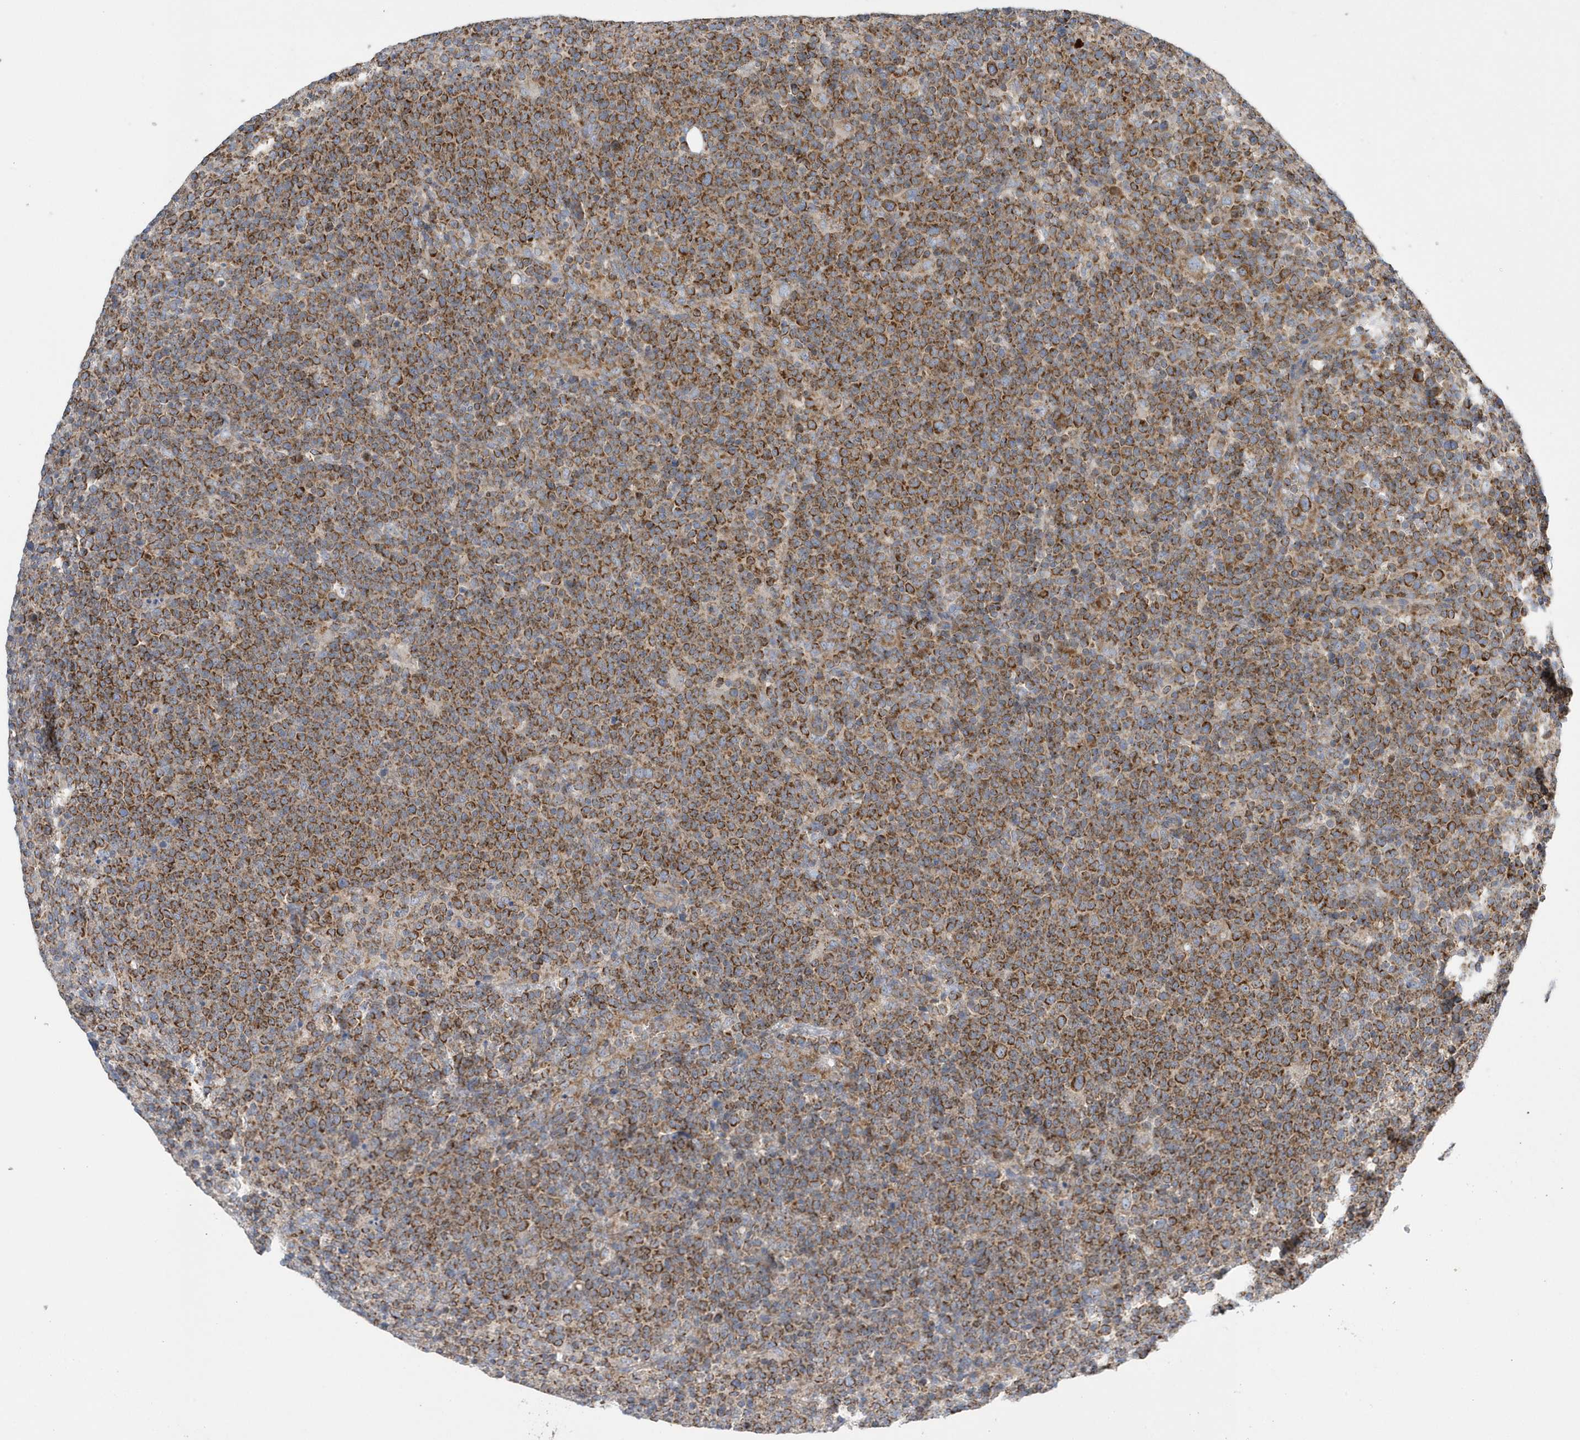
{"staining": {"intensity": "strong", "quantity": ">75%", "location": "cytoplasmic/membranous"}, "tissue": "lymphoma", "cell_type": "Tumor cells", "image_type": "cancer", "snomed": [{"axis": "morphology", "description": "Malignant lymphoma, non-Hodgkin's type, High grade"}, {"axis": "topography", "description": "Lymph node"}], "caption": "Immunohistochemical staining of lymphoma reveals strong cytoplasmic/membranous protein positivity in approximately >75% of tumor cells. (Stains: DAB in brown, nuclei in blue, Microscopy: brightfield microscopy at high magnification).", "gene": "SPATA5", "patient": {"sex": "male", "age": 61}}